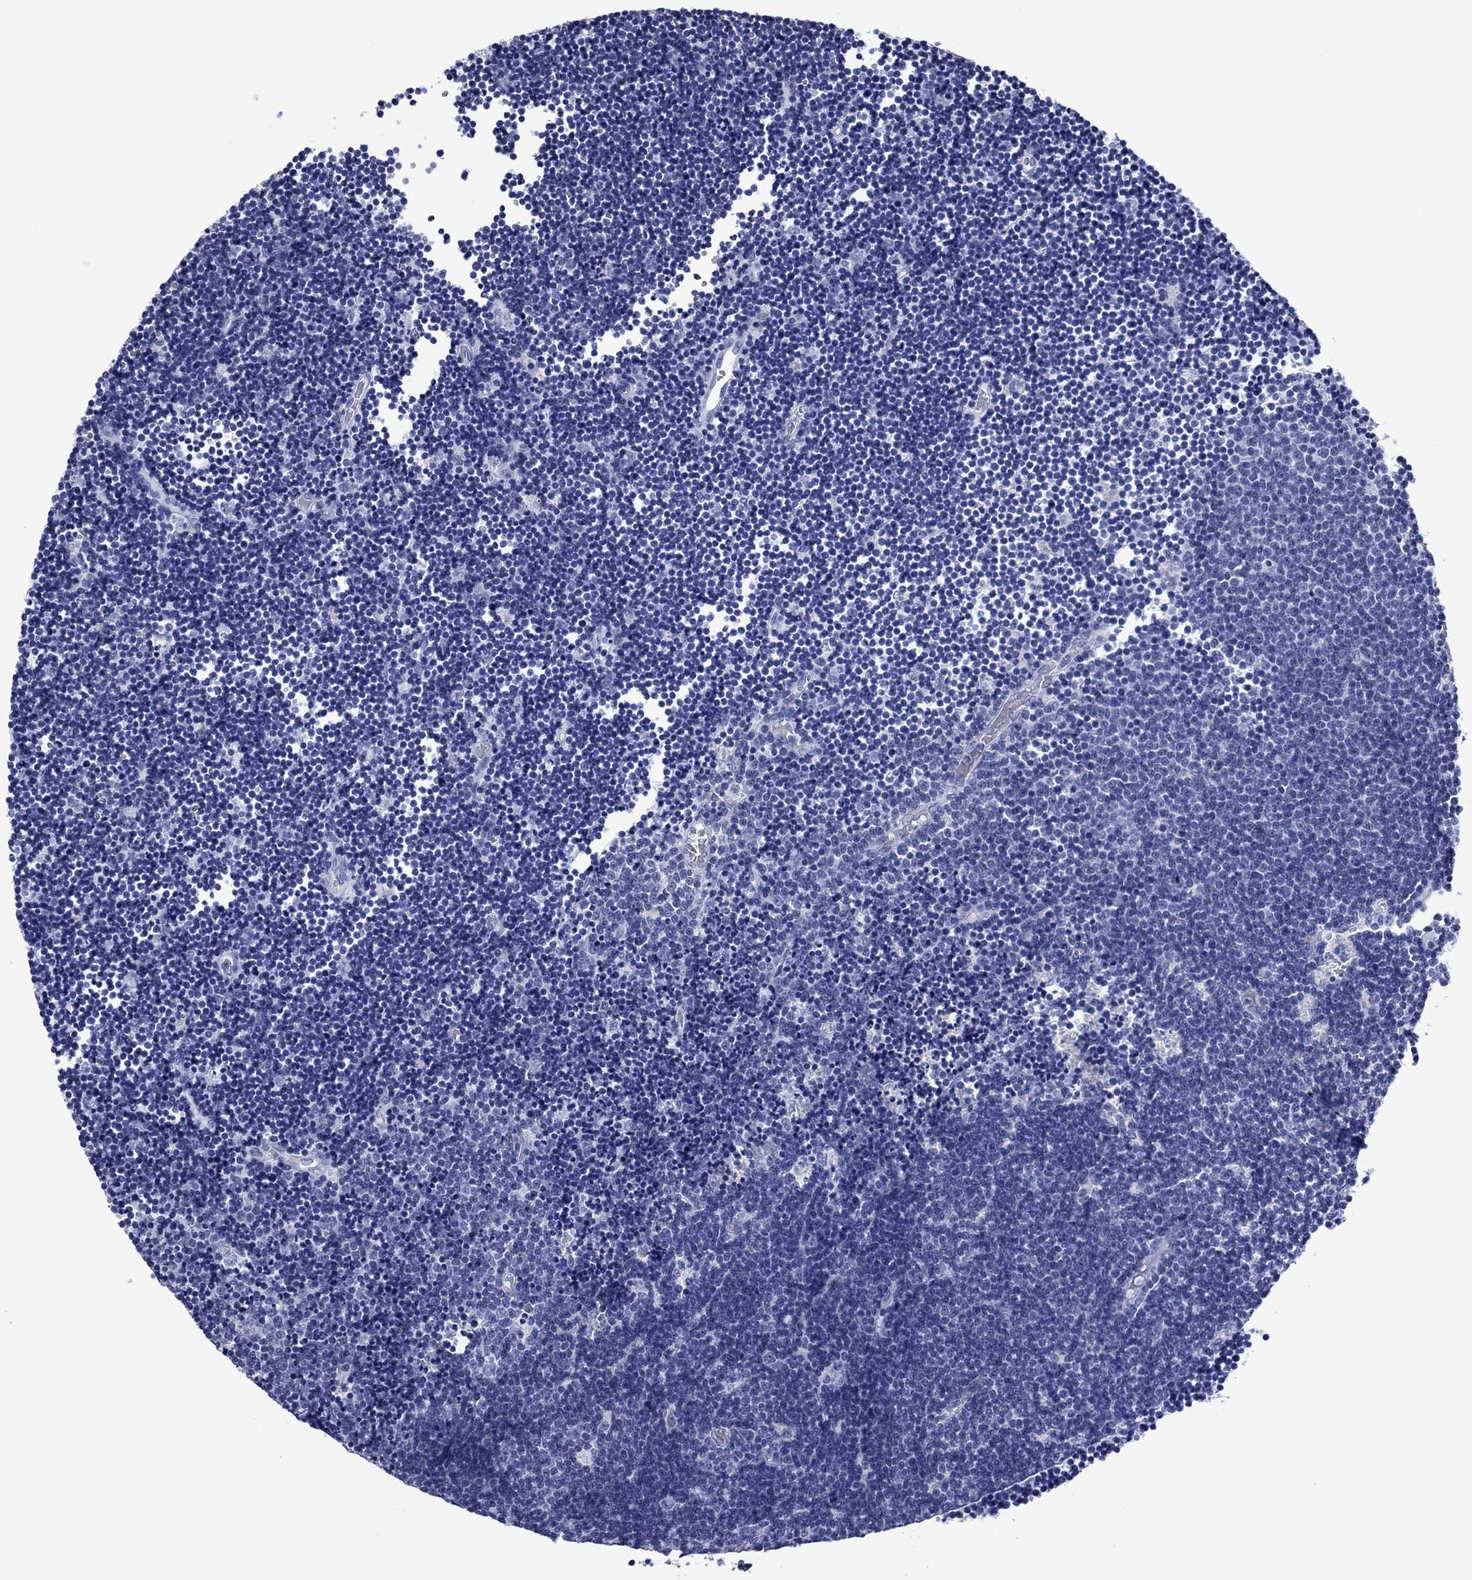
{"staining": {"intensity": "negative", "quantity": "none", "location": "none"}, "tissue": "lymphoma", "cell_type": "Tumor cells", "image_type": "cancer", "snomed": [{"axis": "morphology", "description": "Malignant lymphoma, non-Hodgkin's type, Low grade"}, {"axis": "topography", "description": "Brain"}], "caption": "Immunohistochemistry (IHC) histopathology image of low-grade malignant lymphoma, non-Hodgkin's type stained for a protein (brown), which displays no positivity in tumor cells.", "gene": "PIWIL1", "patient": {"sex": "female", "age": 66}}